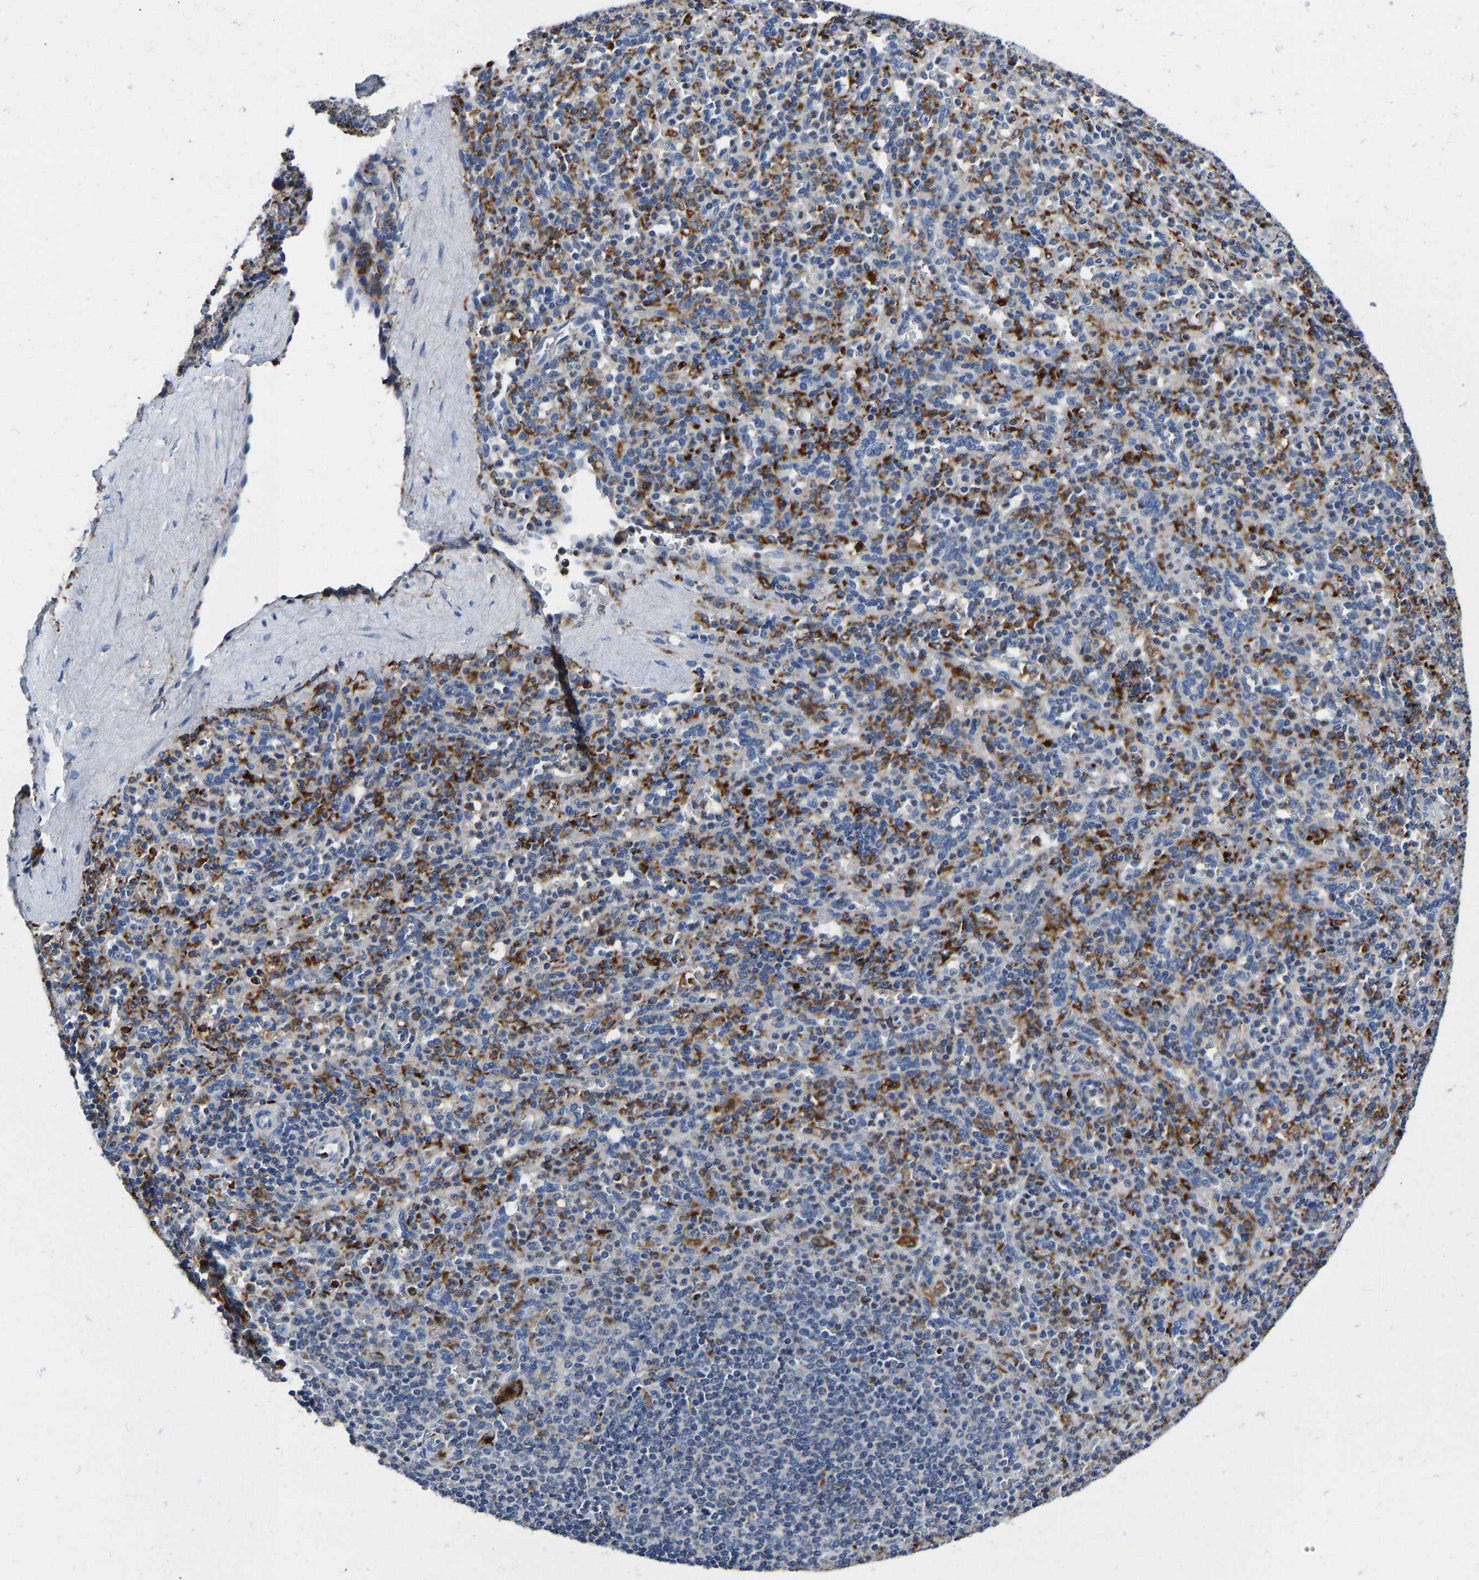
{"staining": {"intensity": "strong", "quantity": "<25%", "location": "cytoplasmic/membranous"}, "tissue": "spleen", "cell_type": "Cells in red pulp", "image_type": "normal", "snomed": [{"axis": "morphology", "description": "Normal tissue, NOS"}, {"axis": "topography", "description": "Spleen"}], "caption": "Immunohistochemical staining of normal human spleen exhibits medium levels of strong cytoplasmic/membranous expression in approximately <25% of cells in red pulp.", "gene": "ATP6V1E1", "patient": {"sex": "male", "age": 36}}